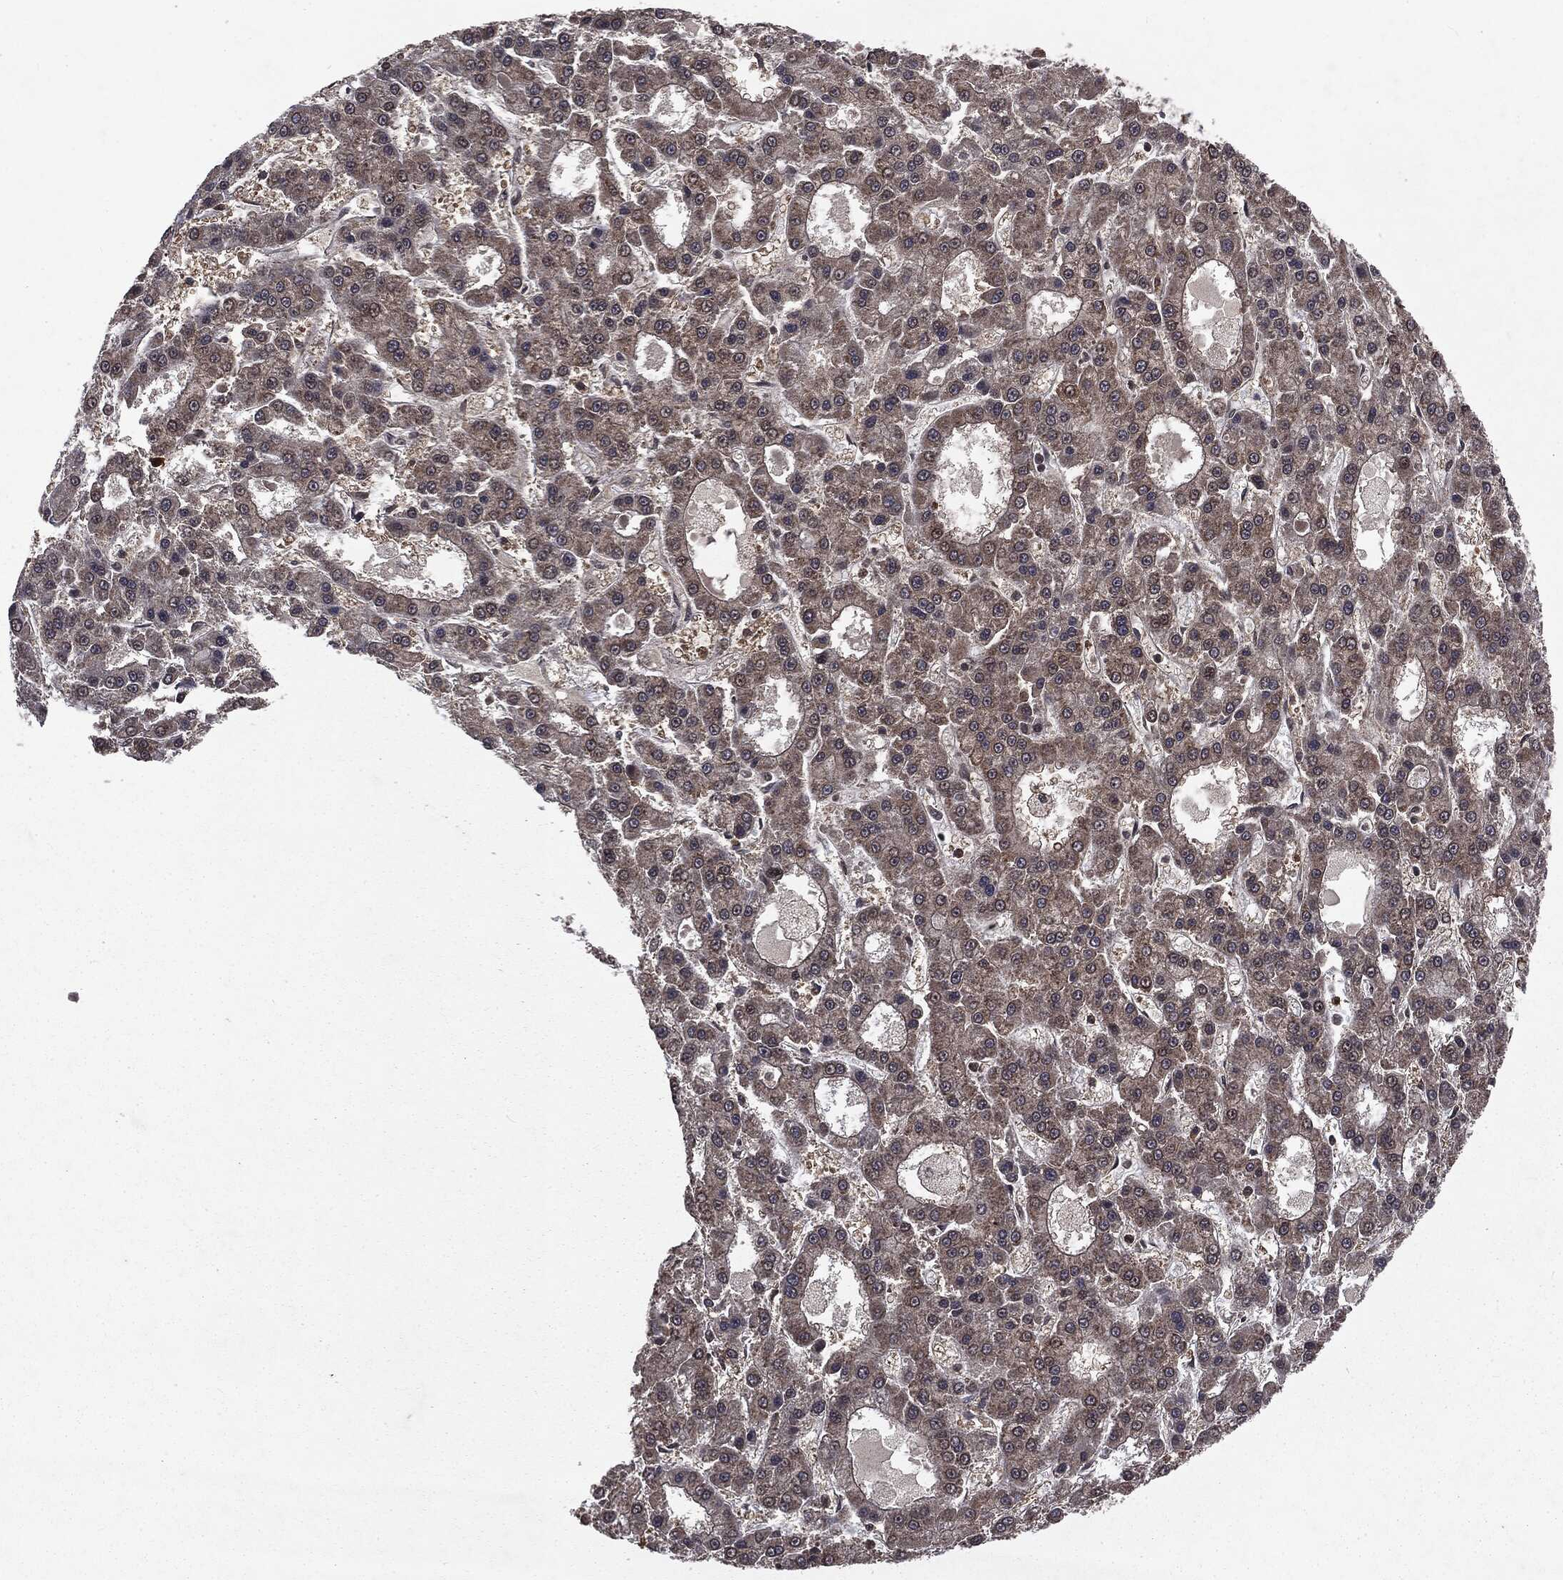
{"staining": {"intensity": "weak", "quantity": "25%-75%", "location": "cytoplasmic/membranous"}, "tissue": "liver cancer", "cell_type": "Tumor cells", "image_type": "cancer", "snomed": [{"axis": "morphology", "description": "Carcinoma, Hepatocellular, NOS"}, {"axis": "topography", "description": "Liver"}], "caption": "Liver cancer stained with a protein marker reveals weak staining in tumor cells.", "gene": "STAU2", "patient": {"sex": "male", "age": 70}}